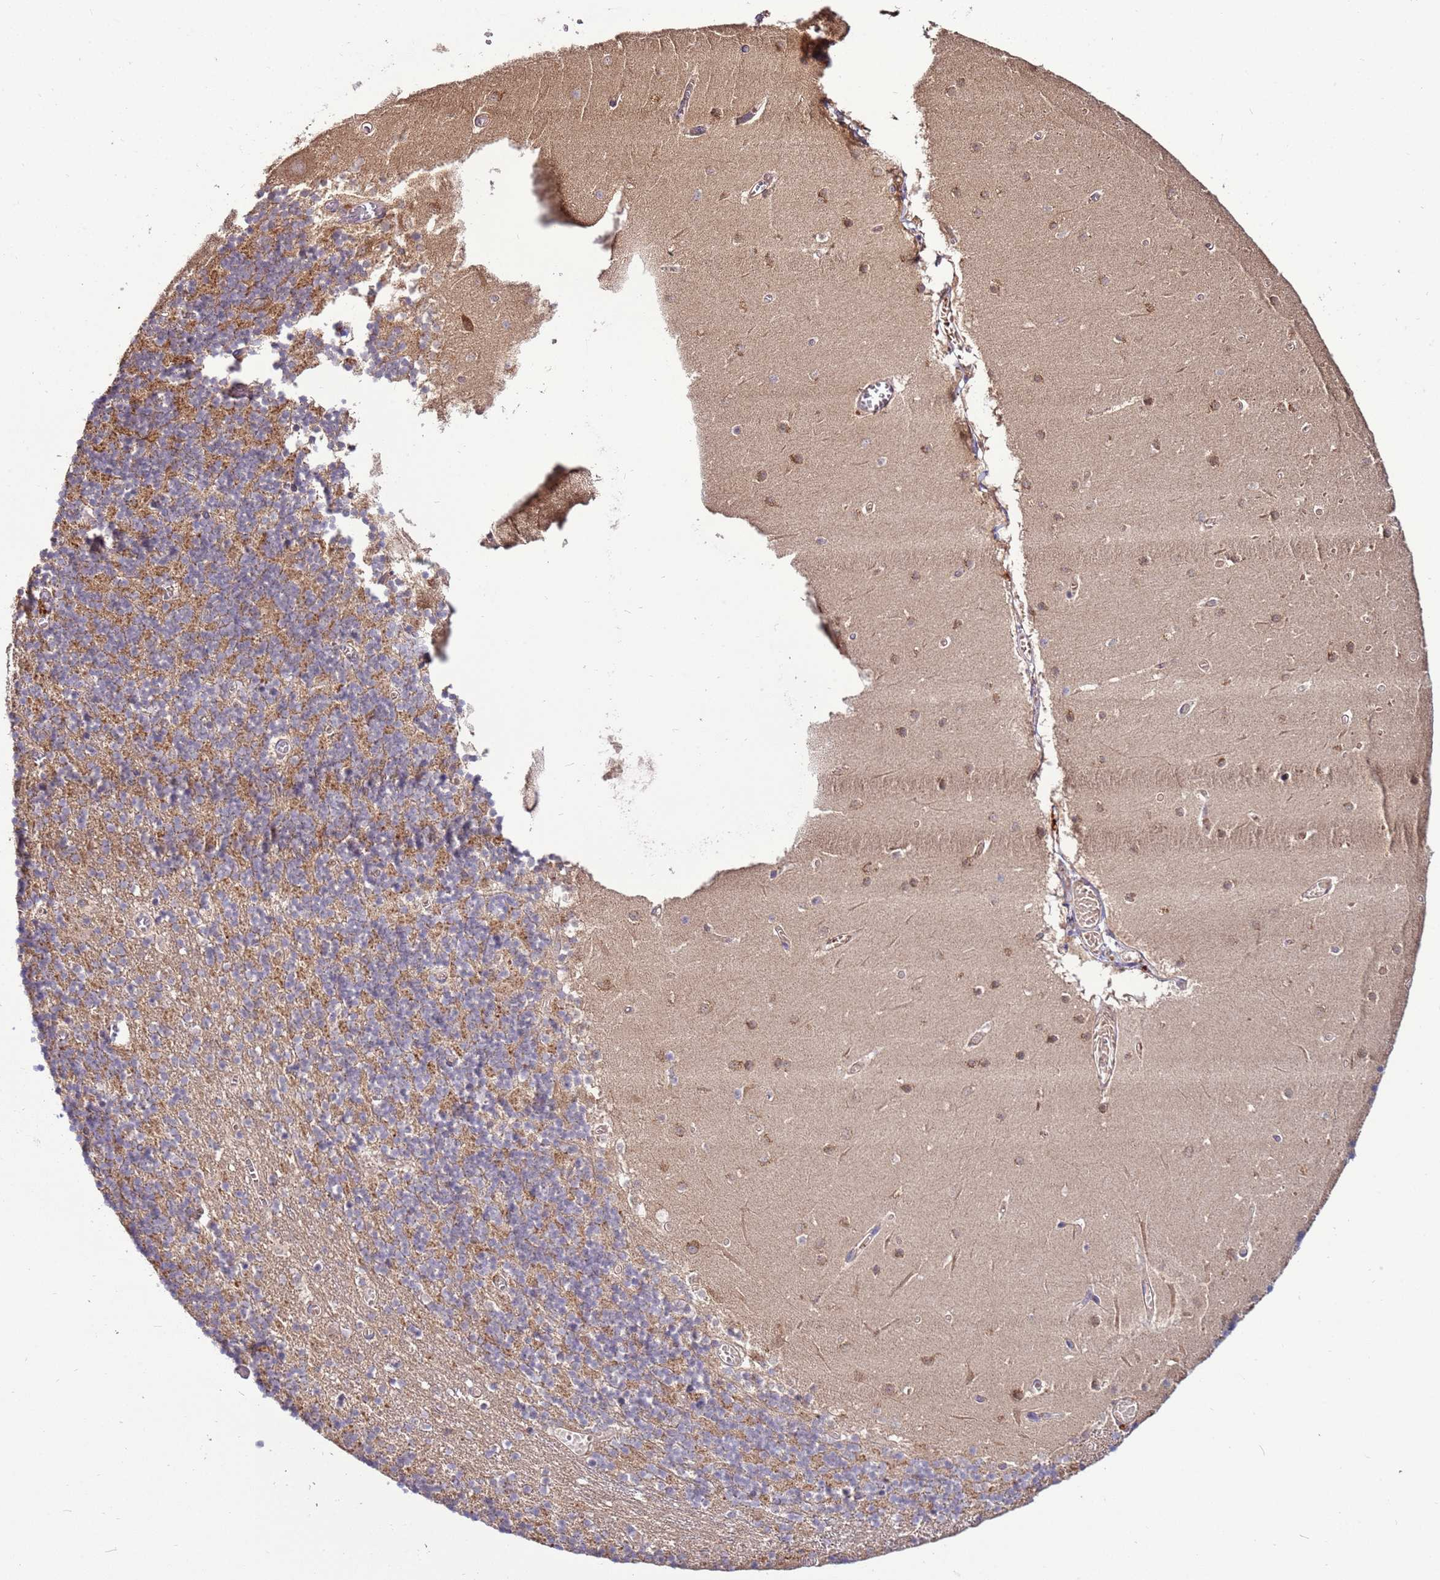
{"staining": {"intensity": "moderate", "quantity": "25%-75%", "location": "cytoplasmic/membranous"}, "tissue": "cerebellum", "cell_type": "Cells in granular layer", "image_type": "normal", "snomed": [{"axis": "morphology", "description": "Normal tissue, NOS"}, {"axis": "topography", "description": "Cerebellum"}], "caption": "Cerebellum stained with DAB (3,3'-diaminobenzidine) immunohistochemistry demonstrates medium levels of moderate cytoplasmic/membranous expression in about 25%-75% of cells in granular layer.", "gene": "ZNF624", "patient": {"sex": "female", "age": 28}}